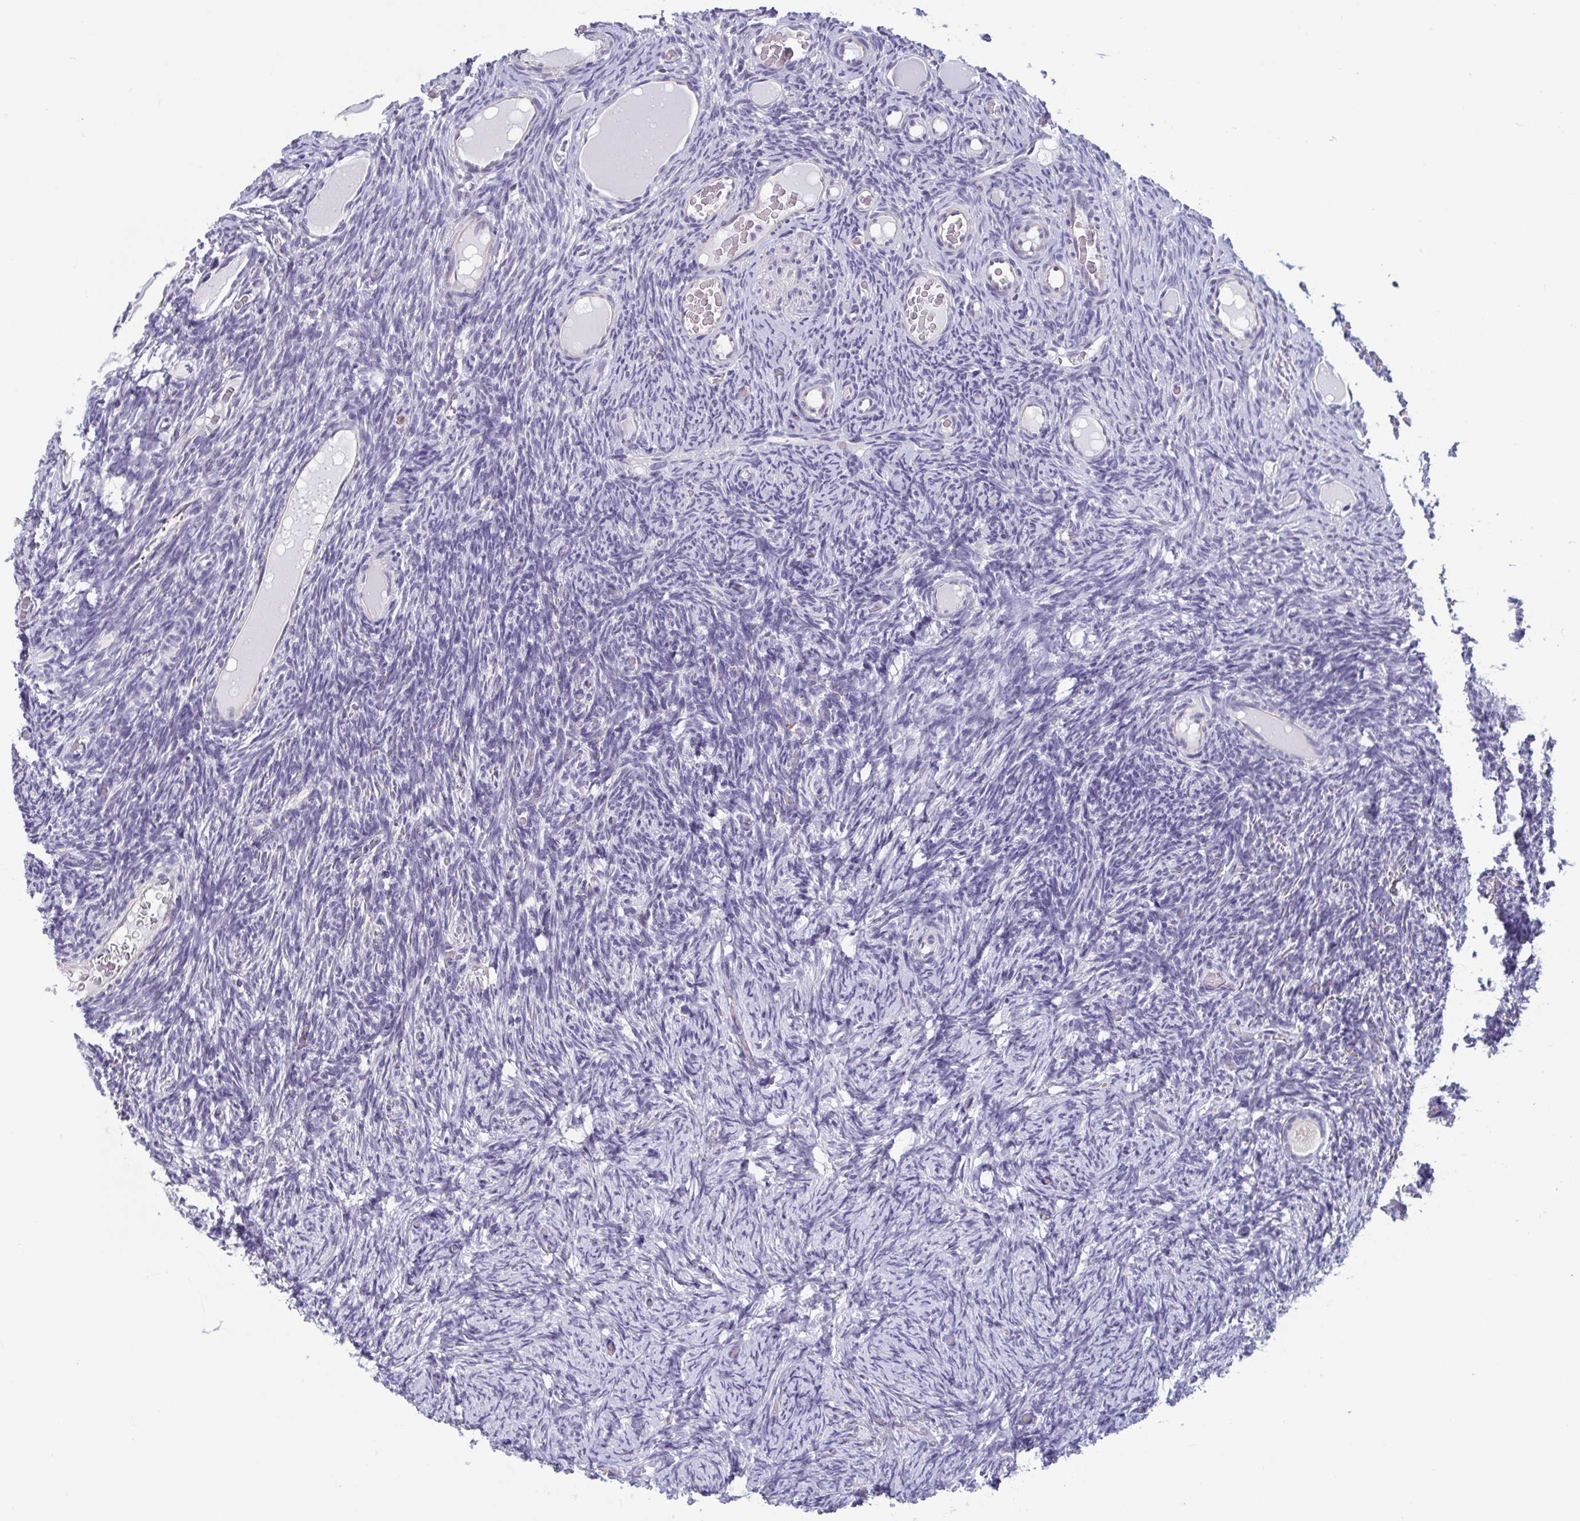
{"staining": {"intensity": "negative", "quantity": "none", "location": "none"}, "tissue": "ovary", "cell_type": "Follicle cells", "image_type": "normal", "snomed": [{"axis": "morphology", "description": "Normal tissue, NOS"}, {"axis": "topography", "description": "Ovary"}], "caption": "This histopathology image is of normal ovary stained with IHC to label a protein in brown with the nuclei are counter-stained blue. There is no expression in follicle cells.", "gene": "MORC4", "patient": {"sex": "female", "age": 34}}